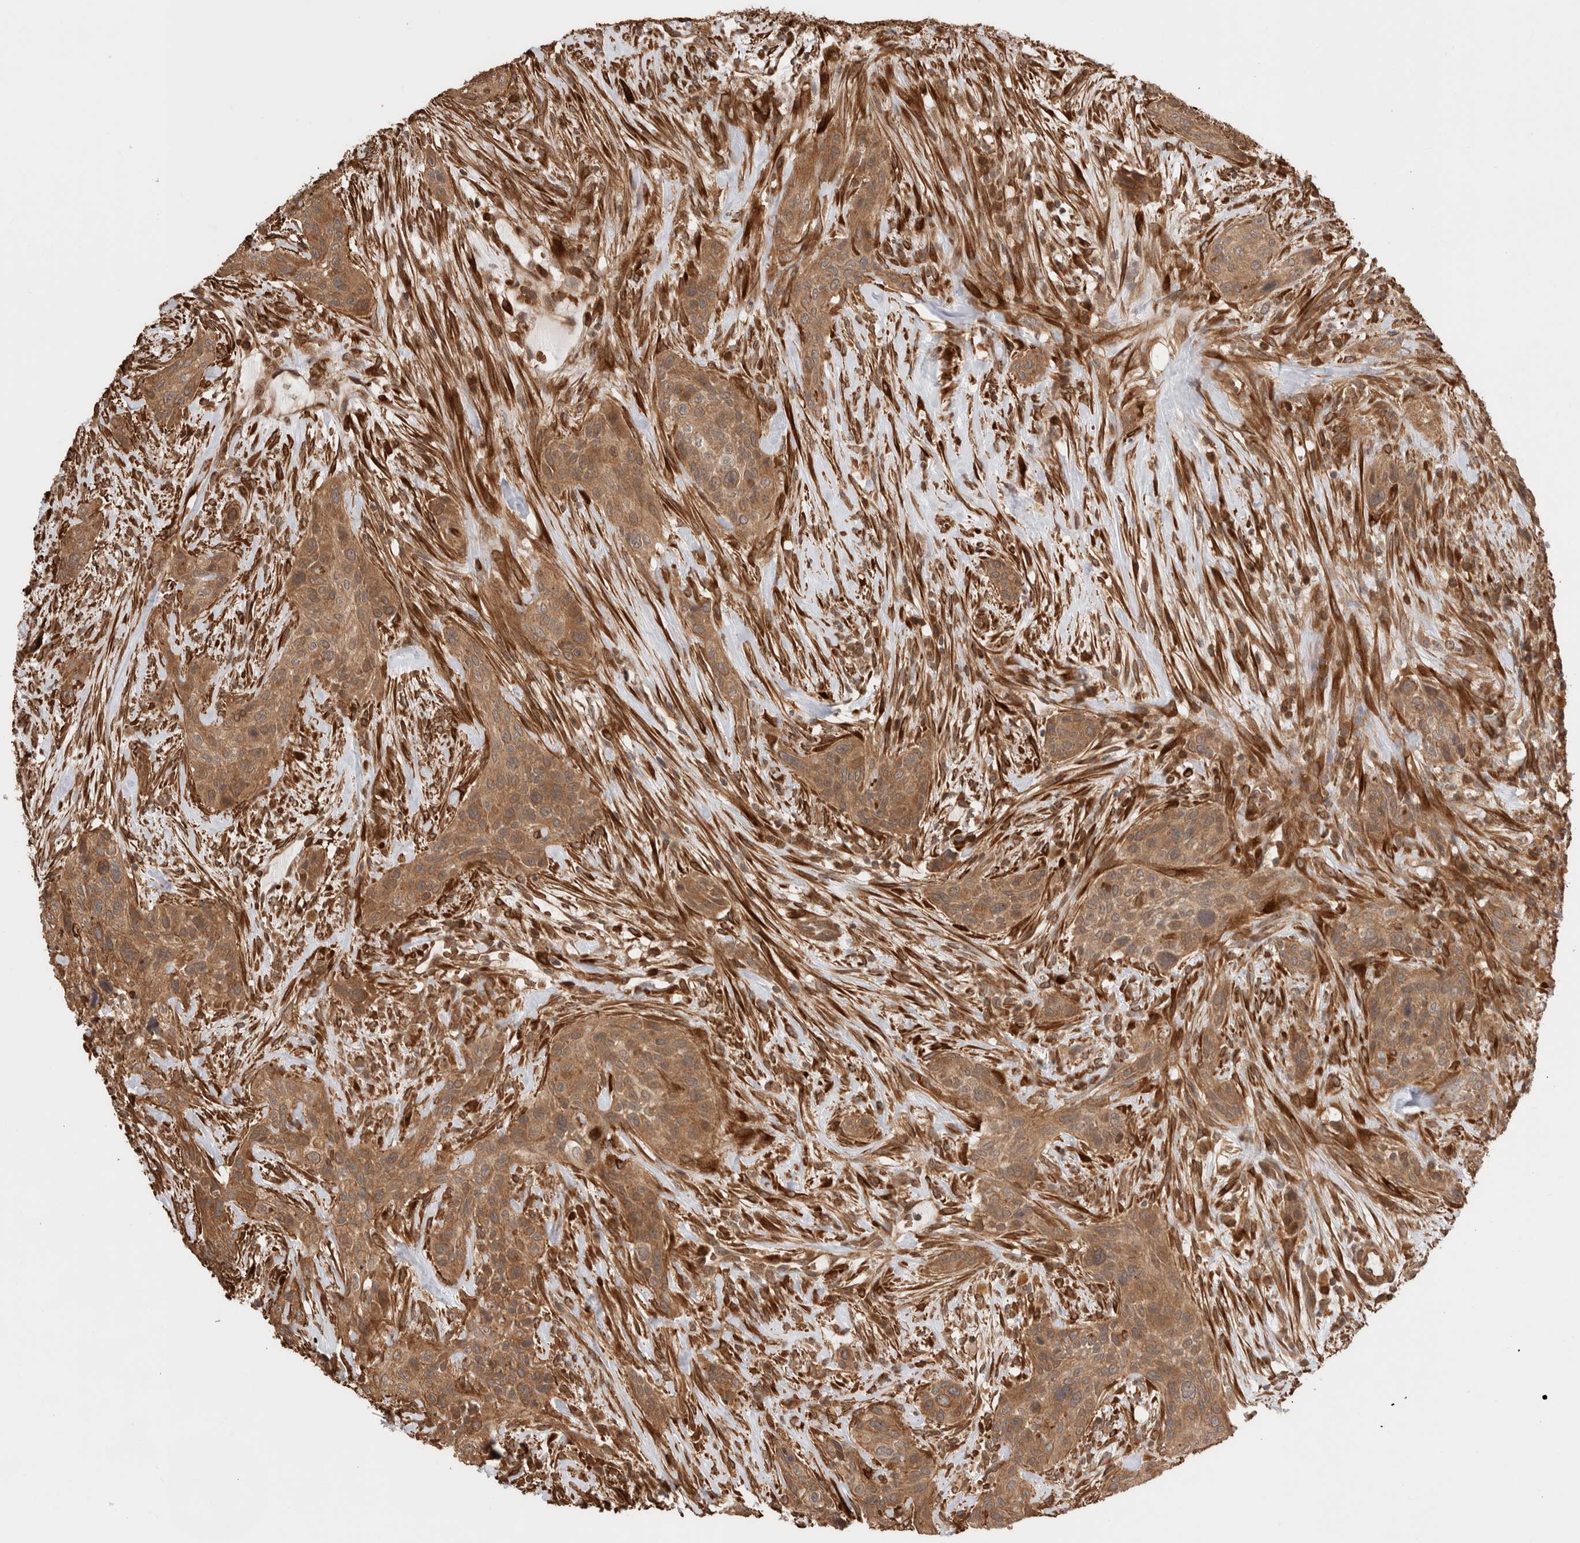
{"staining": {"intensity": "moderate", "quantity": ">75%", "location": "cytoplasmic/membranous"}, "tissue": "urothelial cancer", "cell_type": "Tumor cells", "image_type": "cancer", "snomed": [{"axis": "morphology", "description": "Urothelial carcinoma, High grade"}, {"axis": "topography", "description": "Urinary bladder"}], "caption": "Urothelial cancer stained for a protein demonstrates moderate cytoplasmic/membranous positivity in tumor cells.", "gene": "ZNF649", "patient": {"sex": "male", "age": 35}}